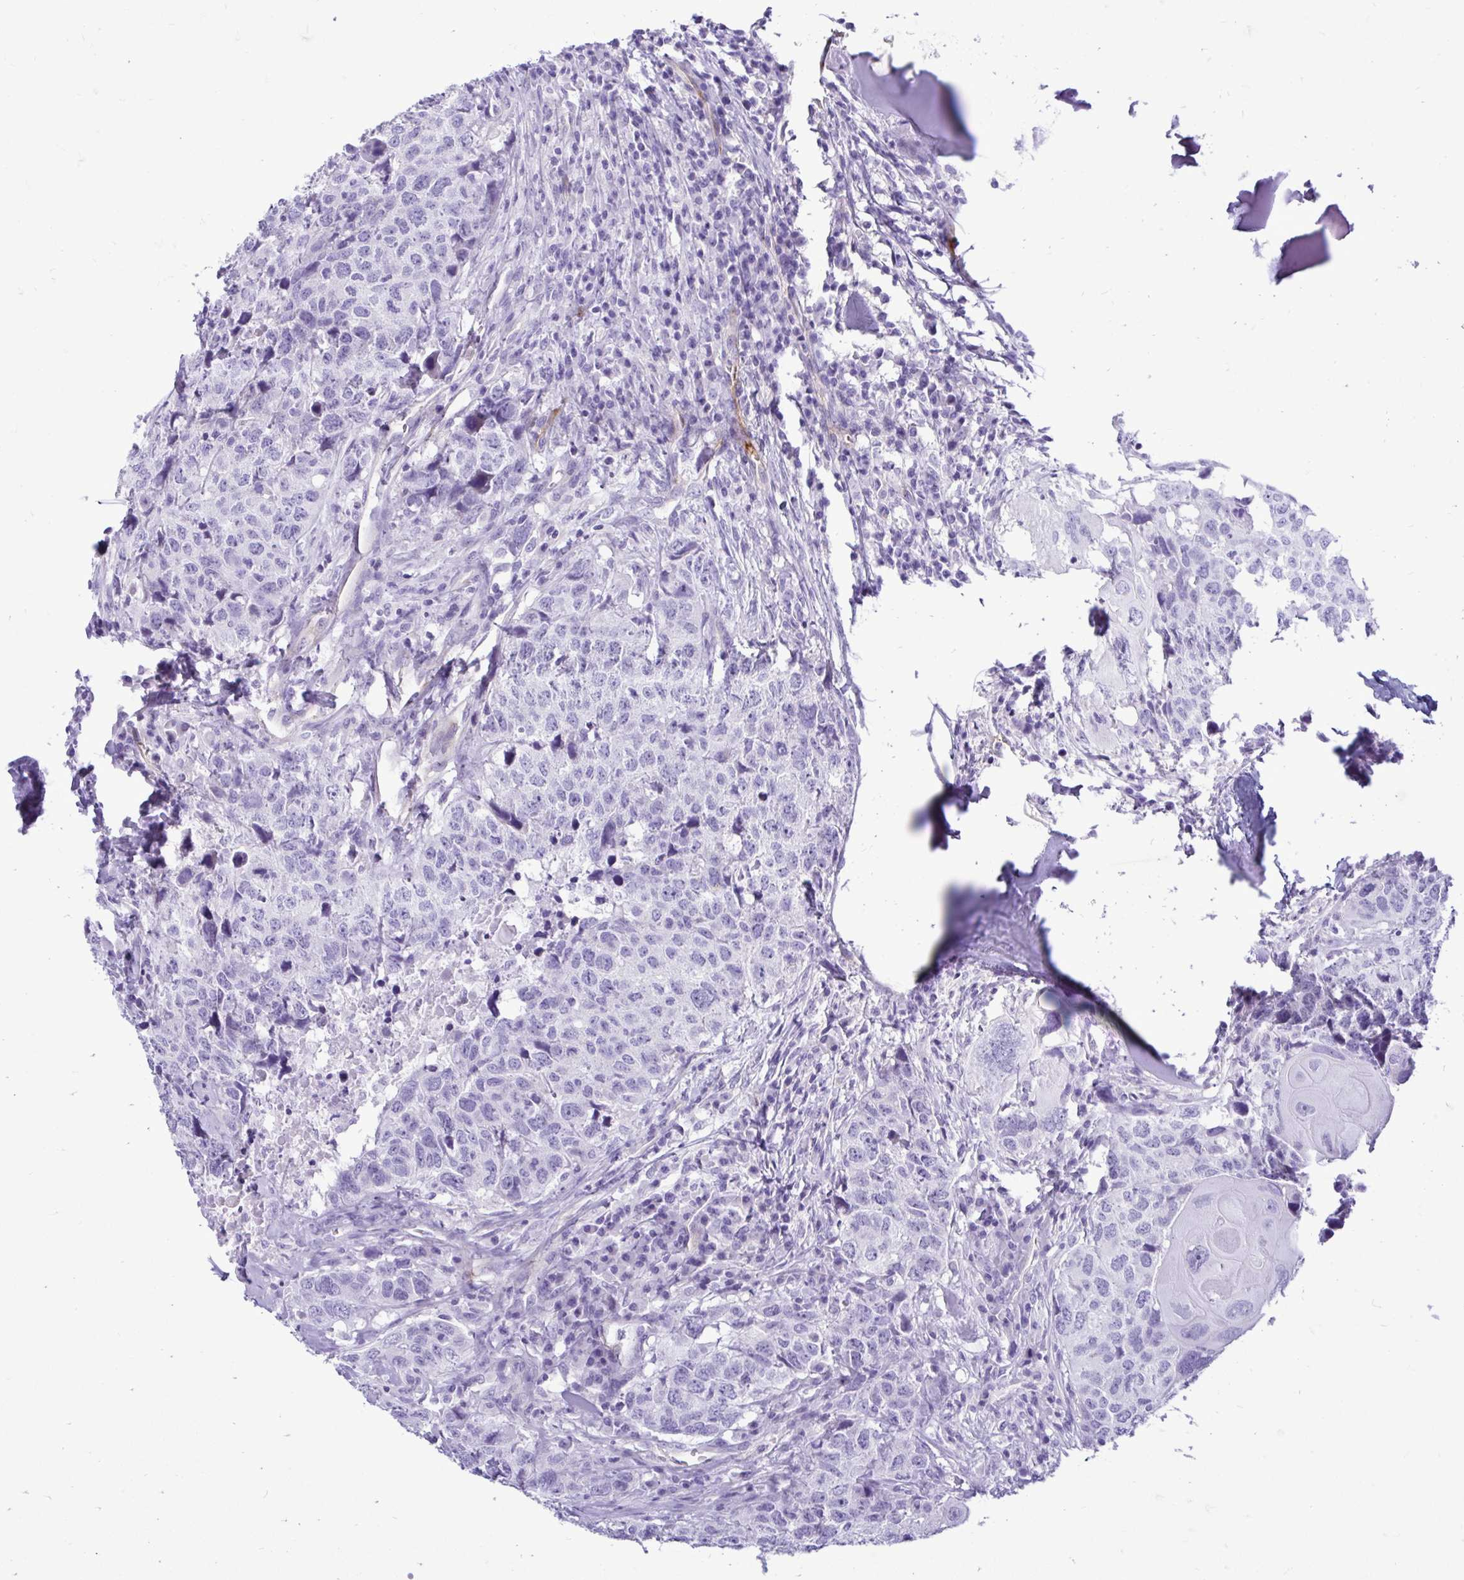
{"staining": {"intensity": "negative", "quantity": "none", "location": "none"}, "tissue": "head and neck cancer", "cell_type": "Tumor cells", "image_type": "cancer", "snomed": [{"axis": "morphology", "description": "Normal tissue, NOS"}, {"axis": "morphology", "description": "Squamous cell carcinoma, NOS"}, {"axis": "topography", "description": "Skeletal muscle"}, {"axis": "topography", "description": "Vascular tissue"}, {"axis": "topography", "description": "Peripheral nerve tissue"}, {"axis": "topography", "description": "Head-Neck"}], "caption": "A high-resolution photomicrograph shows IHC staining of head and neck cancer, which displays no significant staining in tumor cells.", "gene": "ABCG2", "patient": {"sex": "male", "age": 66}}